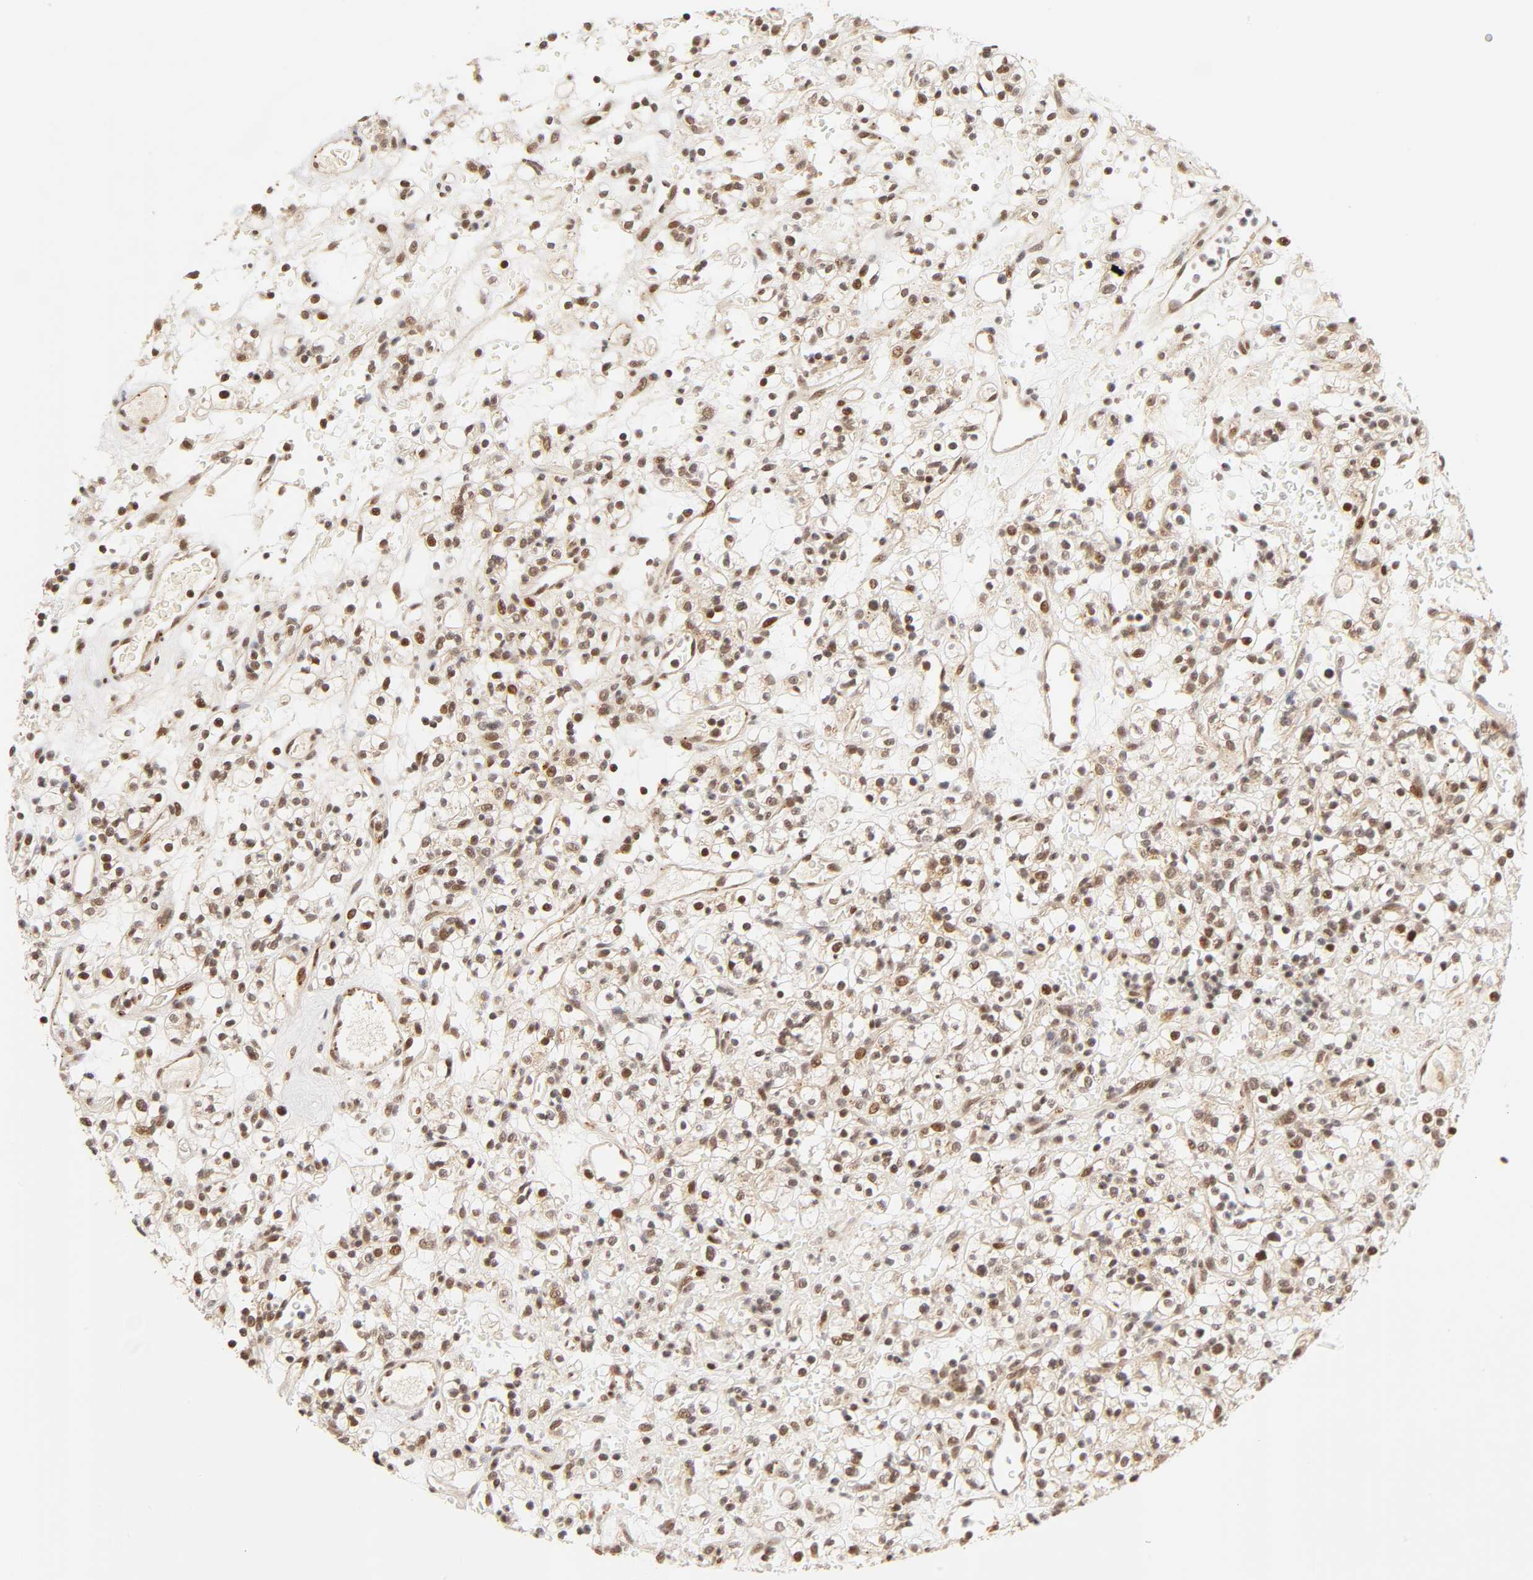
{"staining": {"intensity": "weak", "quantity": "25%-75%", "location": "cytoplasmic/membranous,nuclear"}, "tissue": "renal cancer", "cell_type": "Tumor cells", "image_type": "cancer", "snomed": [{"axis": "morphology", "description": "Normal tissue, NOS"}, {"axis": "morphology", "description": "Adenocarcinoma, NOS"}, {"axis": "topography", "description": "Kidney"}], "caption": "The photomicrograph demonstrates immunohistochemical staining of renal cancer. There is weak cytoplasmic/membranous and nuclear positivity is appreciated in about 25%-75% of tumor cells. (IHC, brightfield microscopy, high magnification).", "gene": "TAF10", "patient": {"sex": "female", "age": 72}}